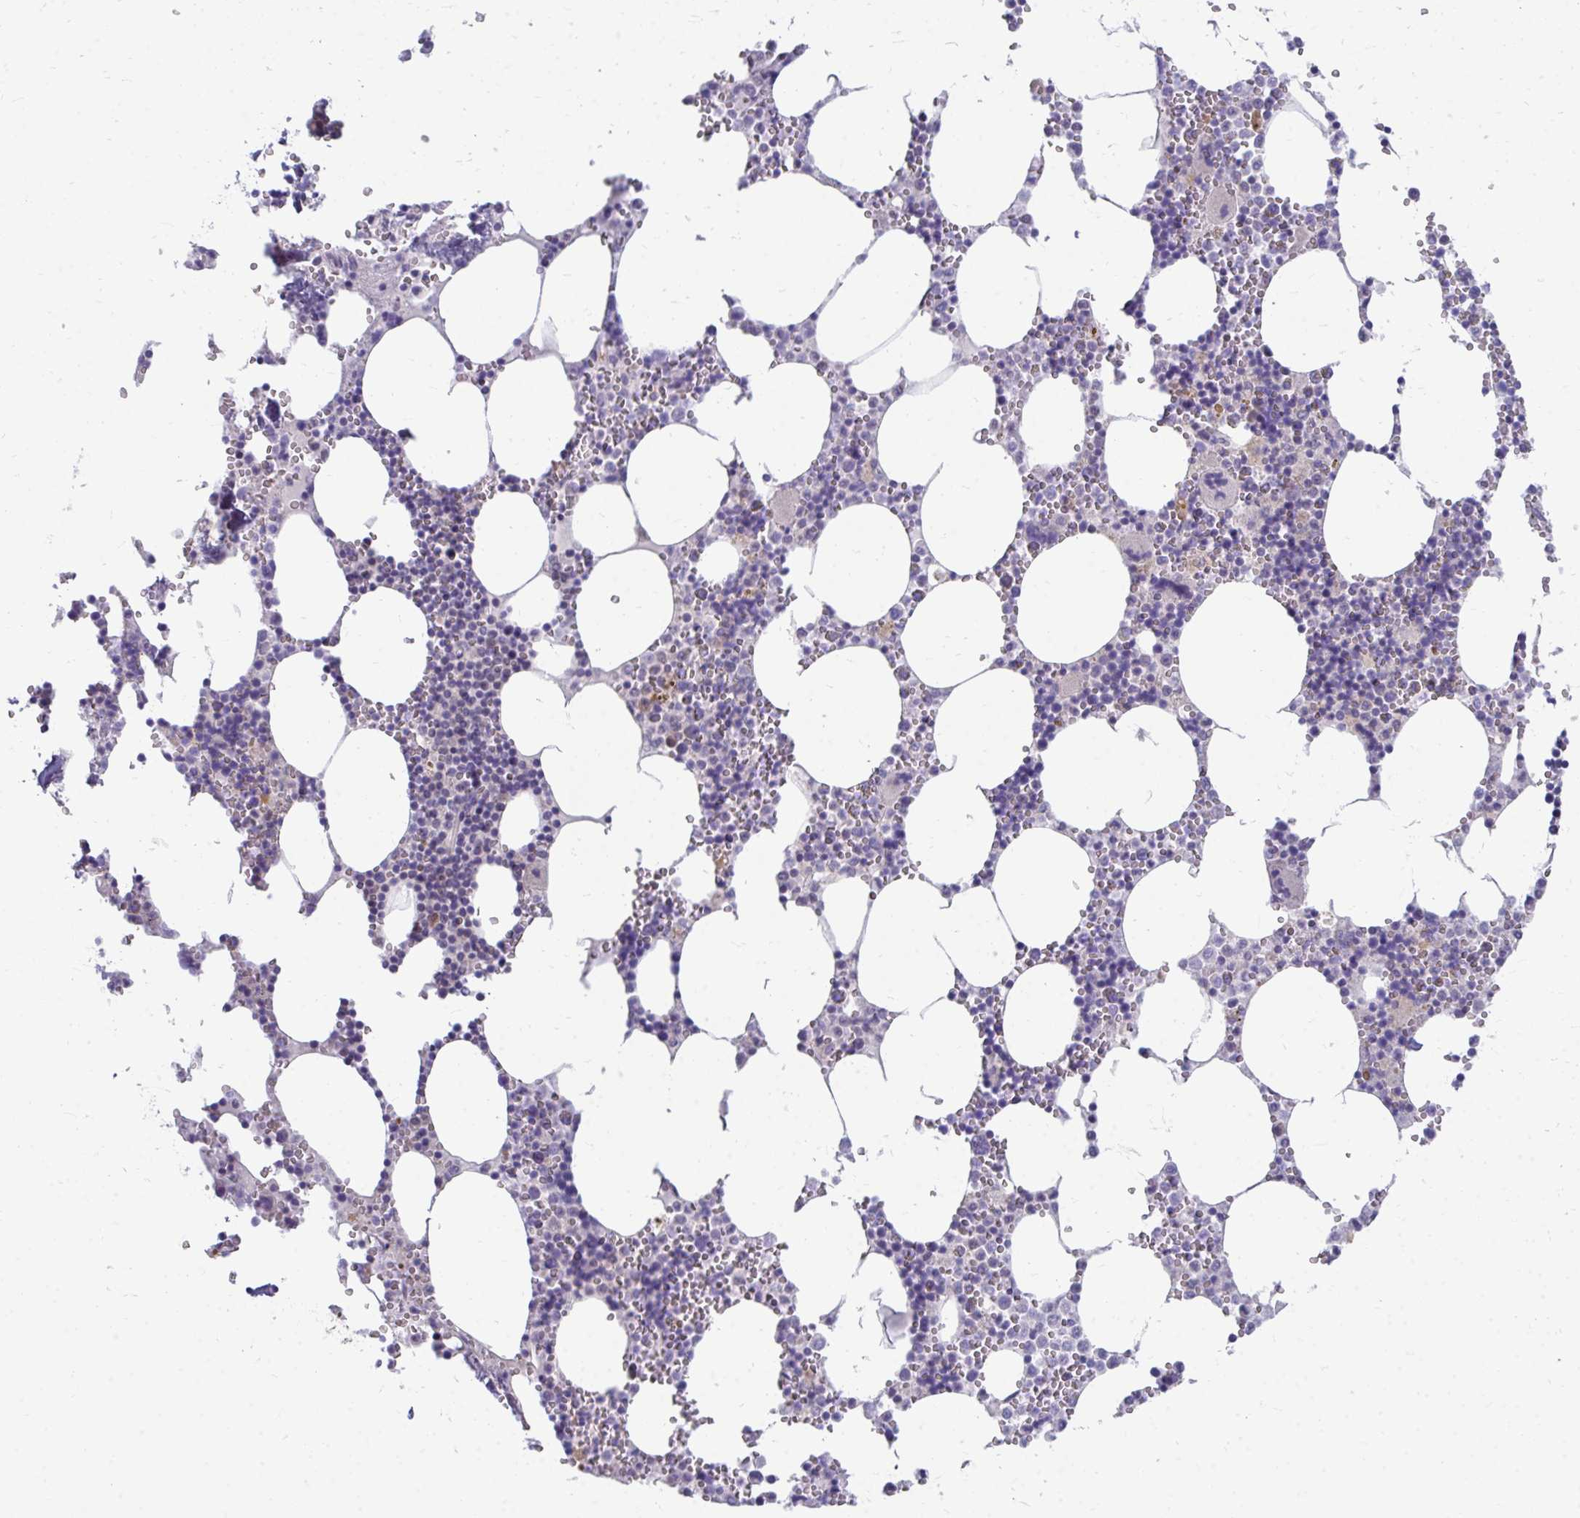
{"staining": {"intensity": "negative", "quantity": "none", "location": "none"}, "tissue": "bone marrow", "cell_type": "Hematopoietic cells", "image_type": "normal", "snomed": [{"axis": "morphology", "description": "Normal tissue, NOS"}, {"axis": "topography", "description": "Bone marrow"}], "caption": "Image shows no significant protein positivity in hematopoietic cells of normal bone marrow.", "gene": "MROH8", "patient": {"sex": "male", "age": 54}}